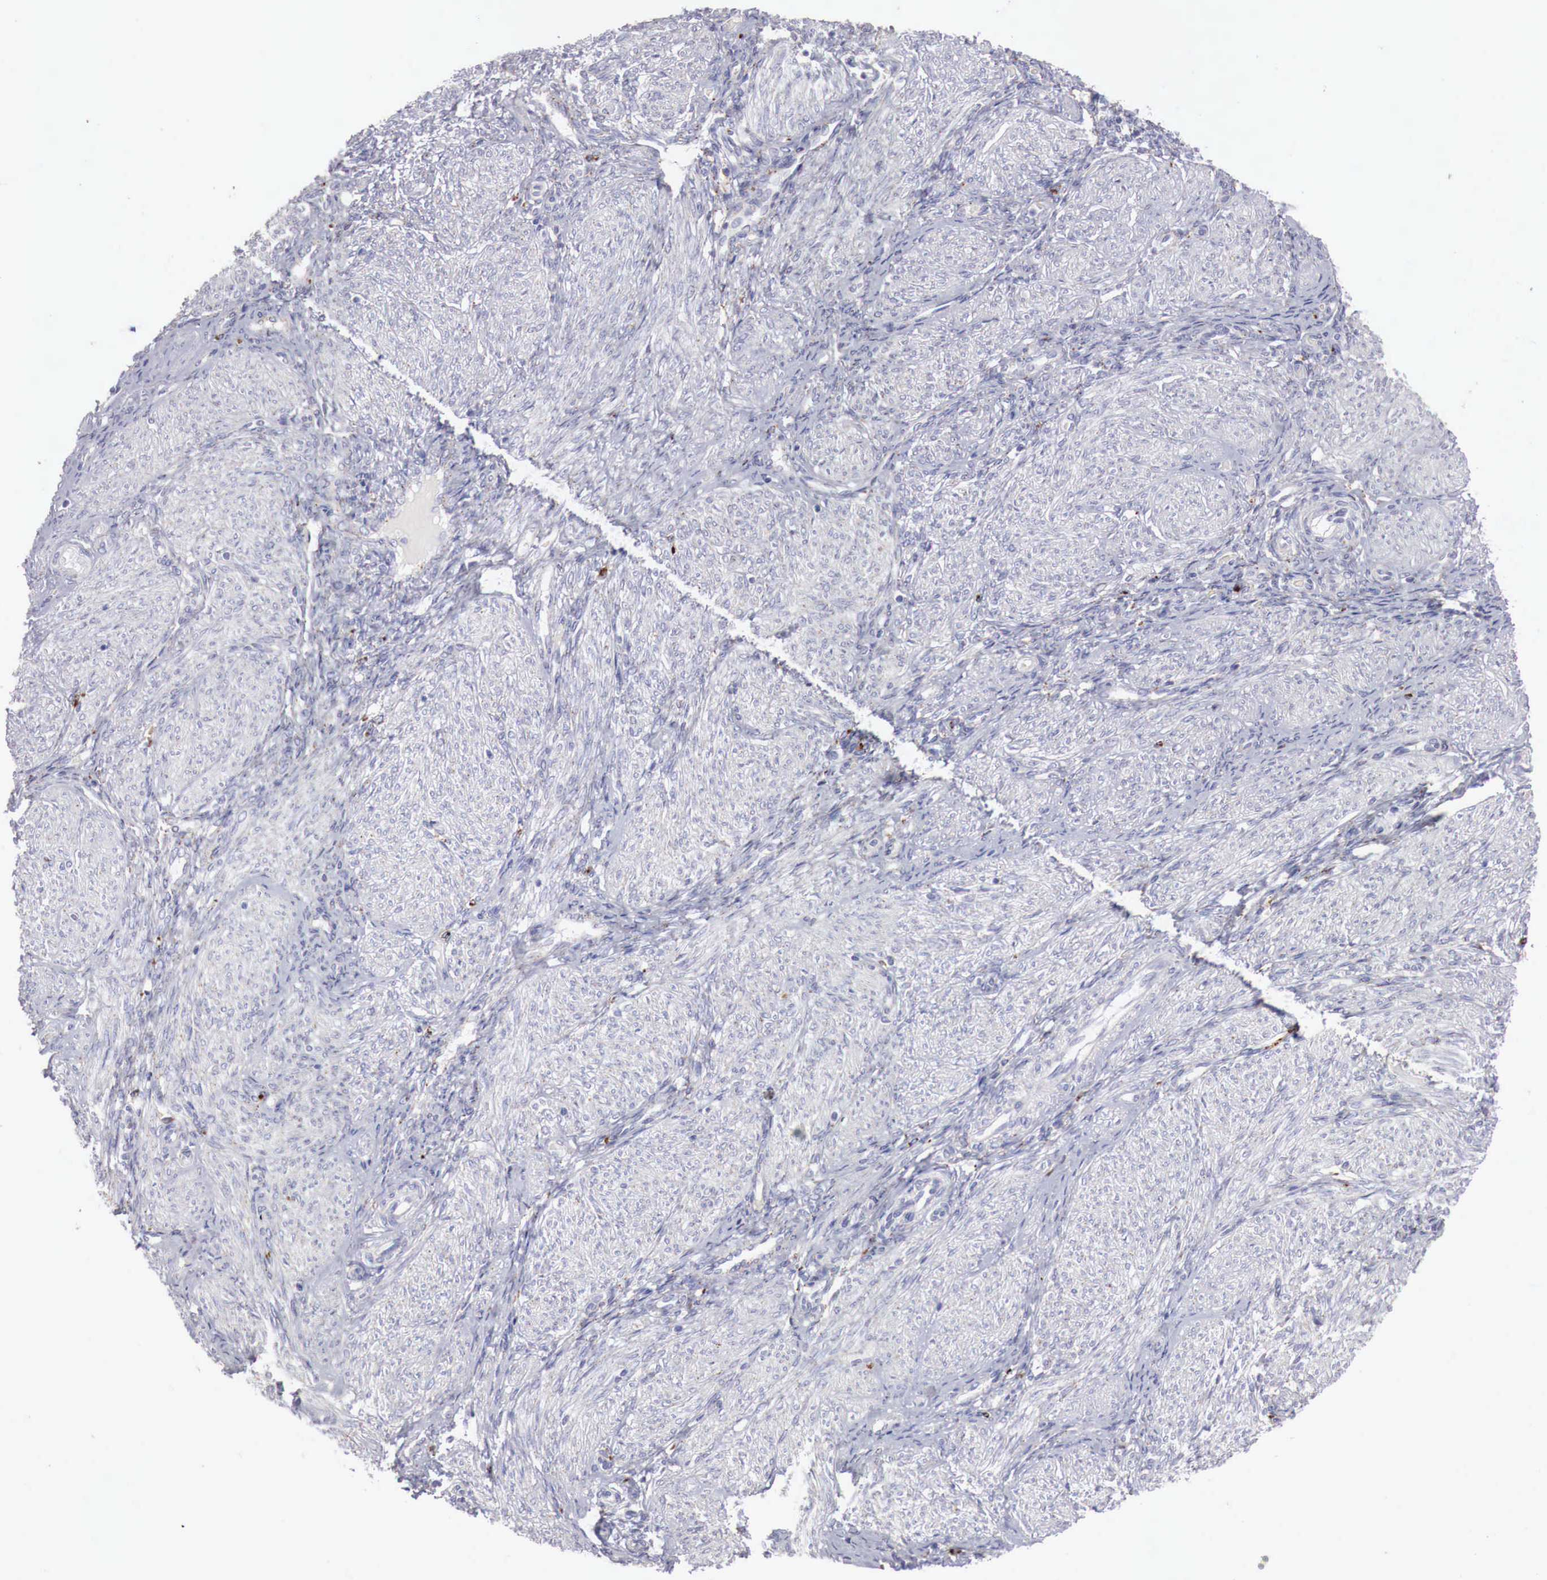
{"staining": {"intensity": "negative", "quantity": "none", "location": "none"}, "tissue": "endometrium", "cell_type": "Cells in endometrial stroma", "image_type": "normal", "snomed": [{"axis": "morphology", "description": "Normal tissue, NOS"}, {"axis": "topography", "description": "Endometrium"}], "caption": "The image reveals no staining of cells in endometrial stroma in normal endometrium.", "gene": "GLA", "patient": {"sex": "female", "age": 36}}